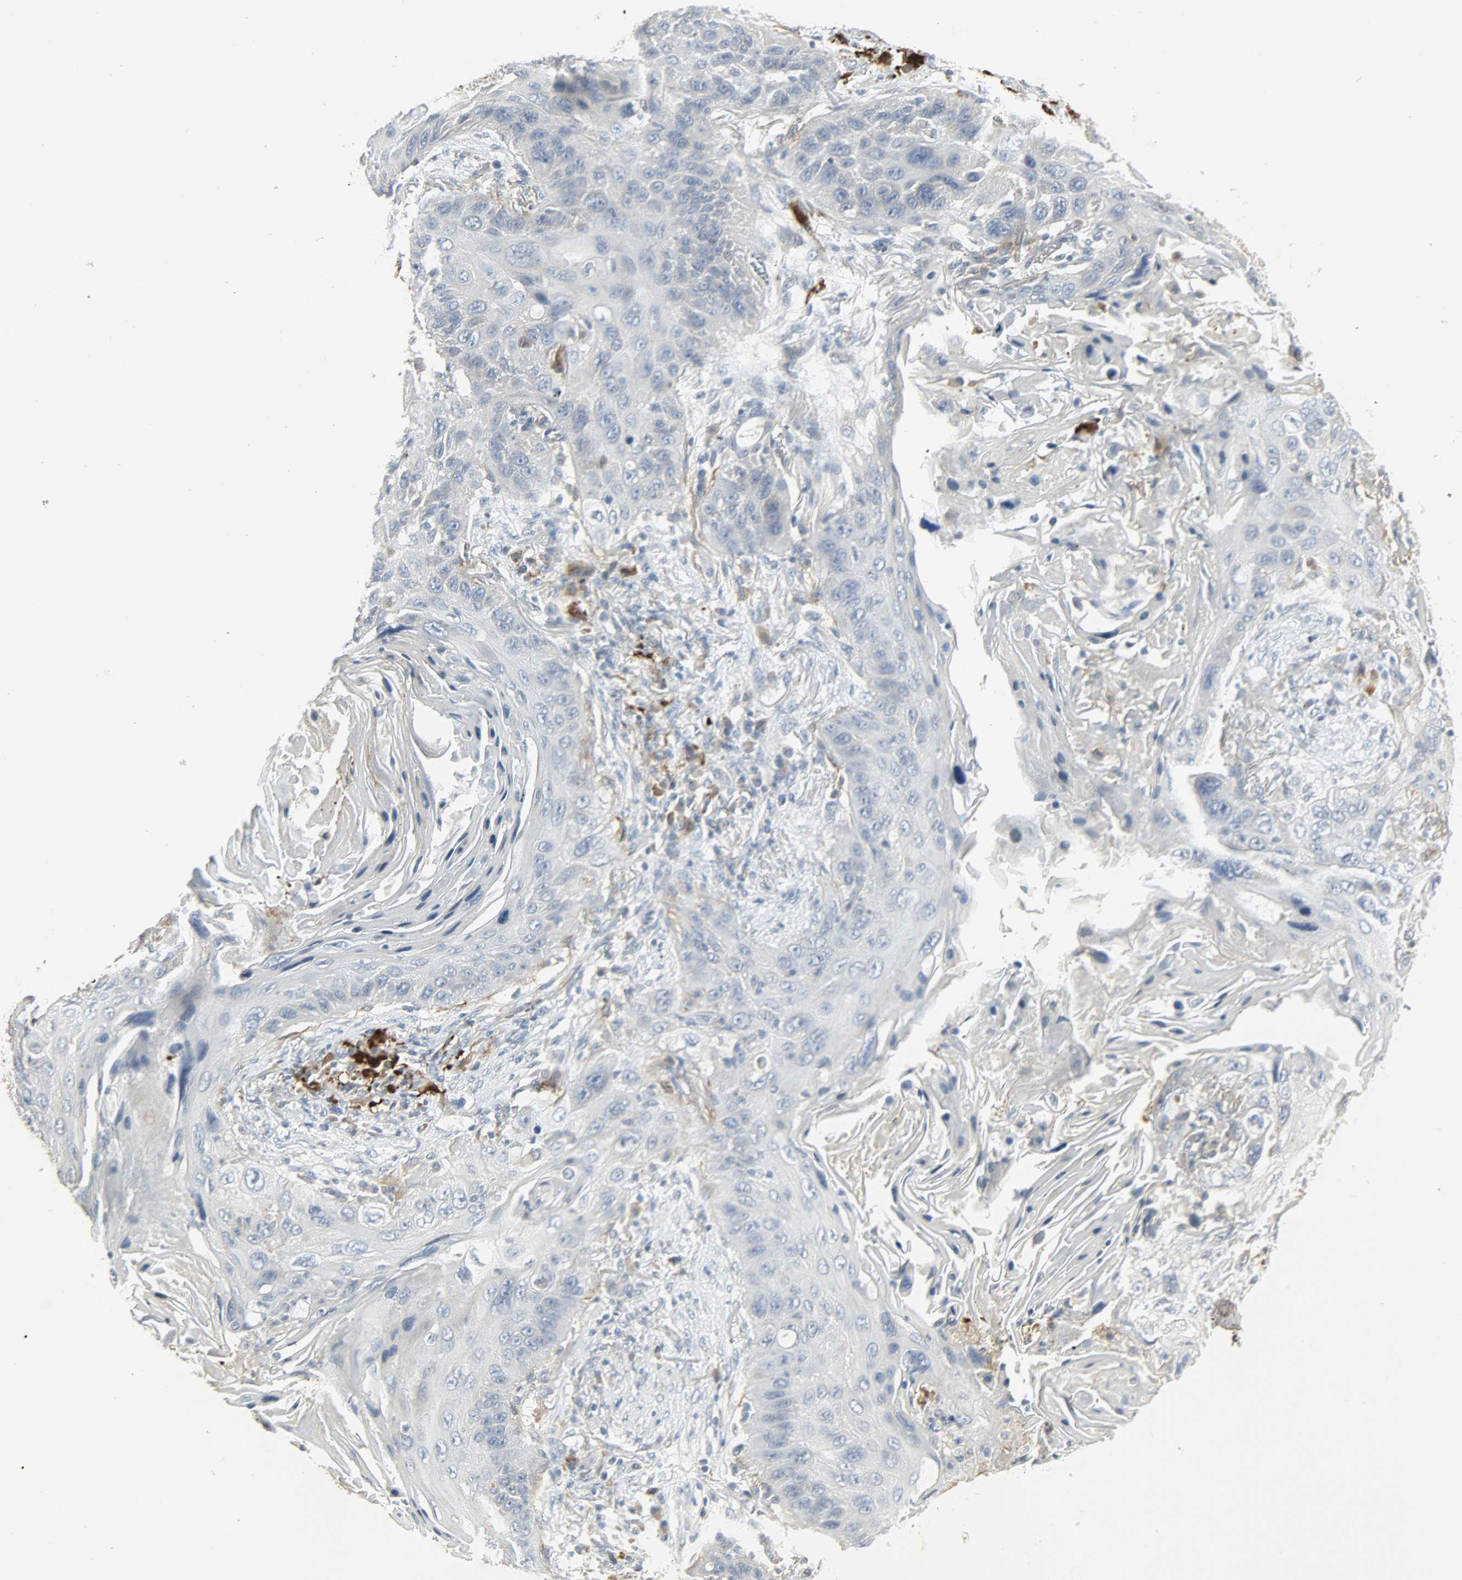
{"staining": {"intensity": "weak", "quantity": "<25%", "location": "cytoplasmic/membranous"}, "tissue": "lung cancer", "cell_type": "Tumor cells", "image_type": "cancer", "snomed": [{"axis": "morphology", "description": "Squamous cell carcinoma, NOS"}, {"axis": "topography", "description": "Lung"}], "caption": "Tumor cells show no significant positivity in lung cancer.", "gene": "ENPEP", "patient": {"sex": "female", "age": 67}}